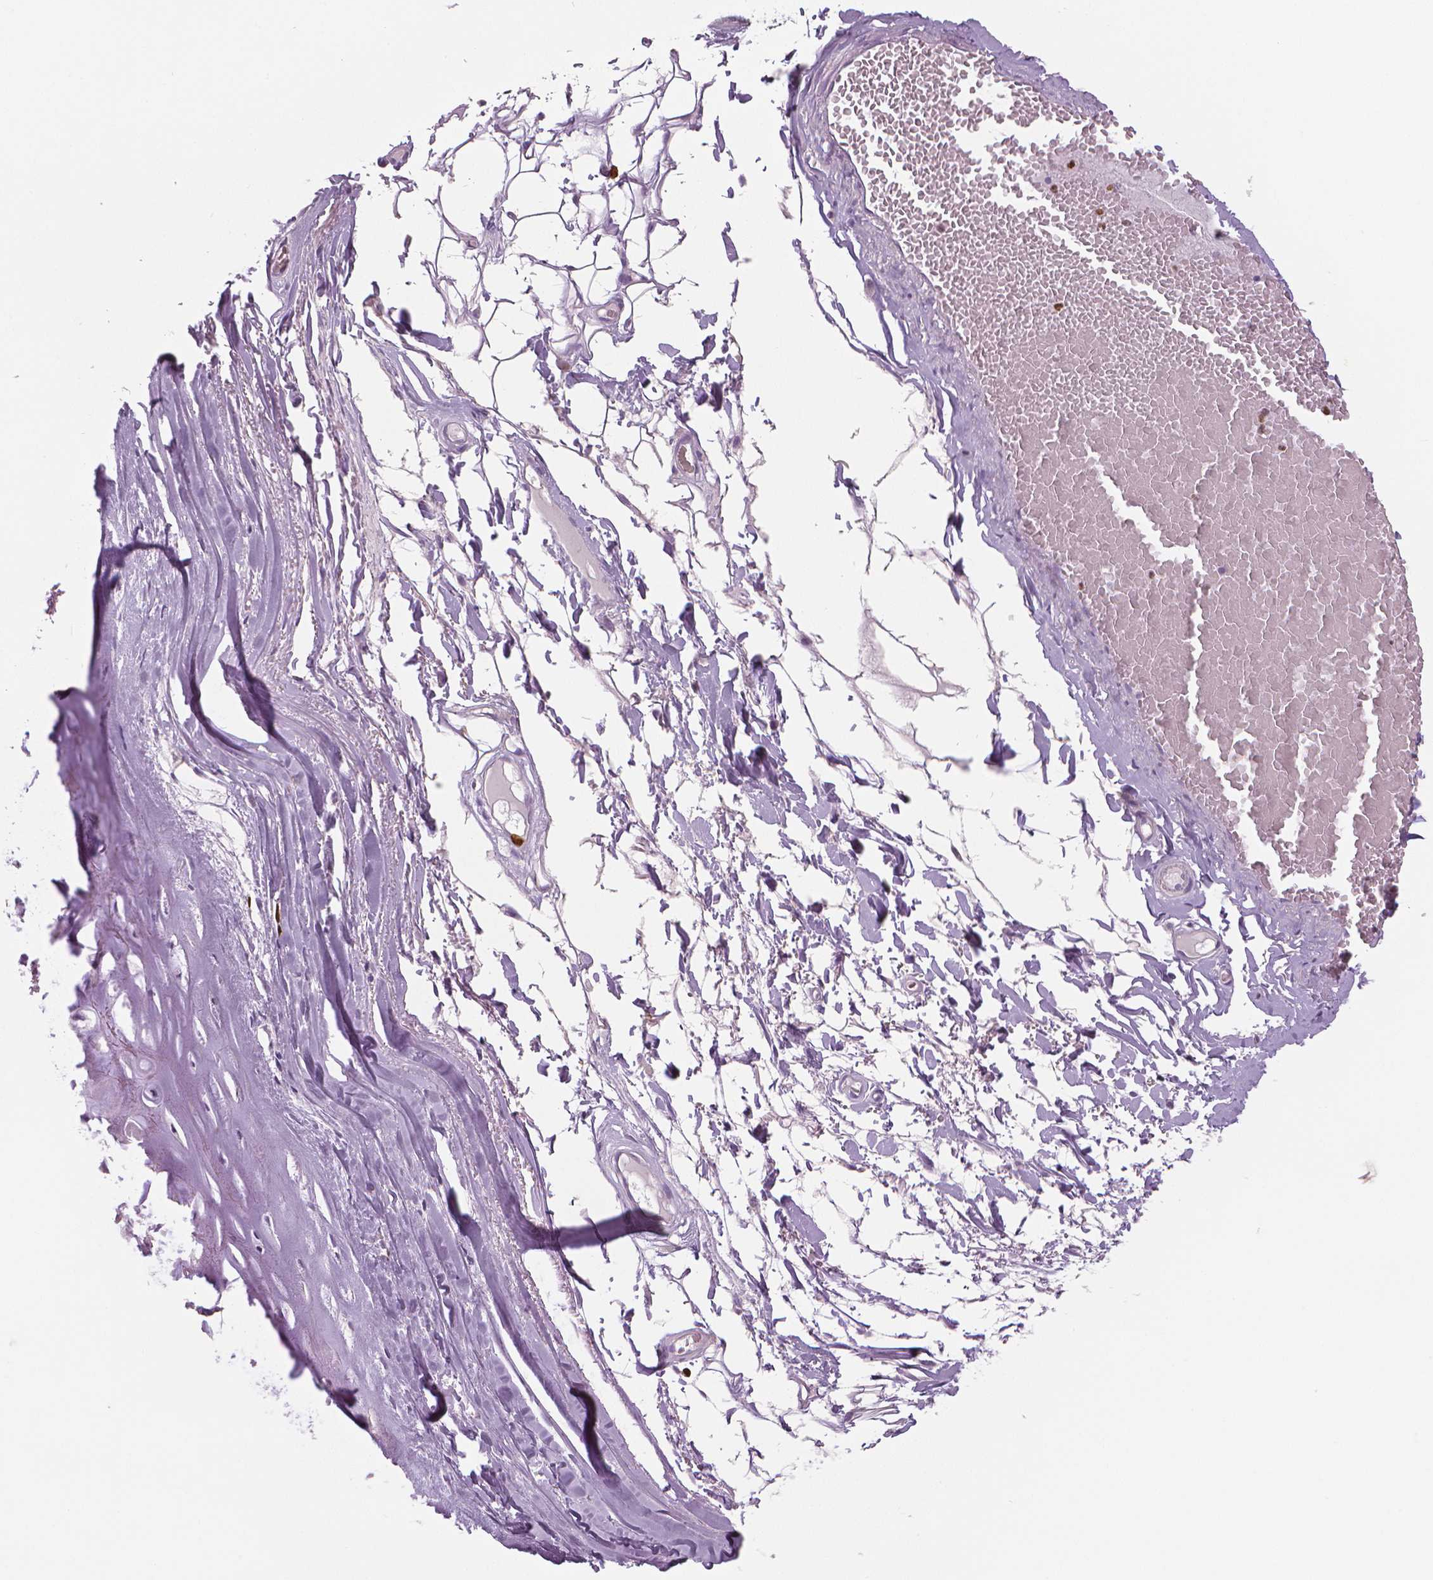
{"staining": {"intensity": "negative", "quantity": "none", "location": "none"}, "tissue": "adipose tissue", "cell_type": "Adipocytes", "image_type": "normal", "snomed": [{"axis": "morphology", "description": "Normal tissue, NOS"}, {"axis": "topography", "description": "Lymph node"}, {"axis": "topography", "description": "Cartilage tissue"}, {"axis": "topography", "description": "Nasopharynx"}], "caption": "DAB (3,3'-diaminobenzidine) immunohistochemical staining of normal adipose tissue shows no significant positivity in adipocytes. The staining was performed using DAB to visualize the protein expression in brown, while the nuclei were stained in blue with hematoxylin (Magnification: 20x).", "gene": "MKI67", "patient": {"sex": "male", "age": 63}}